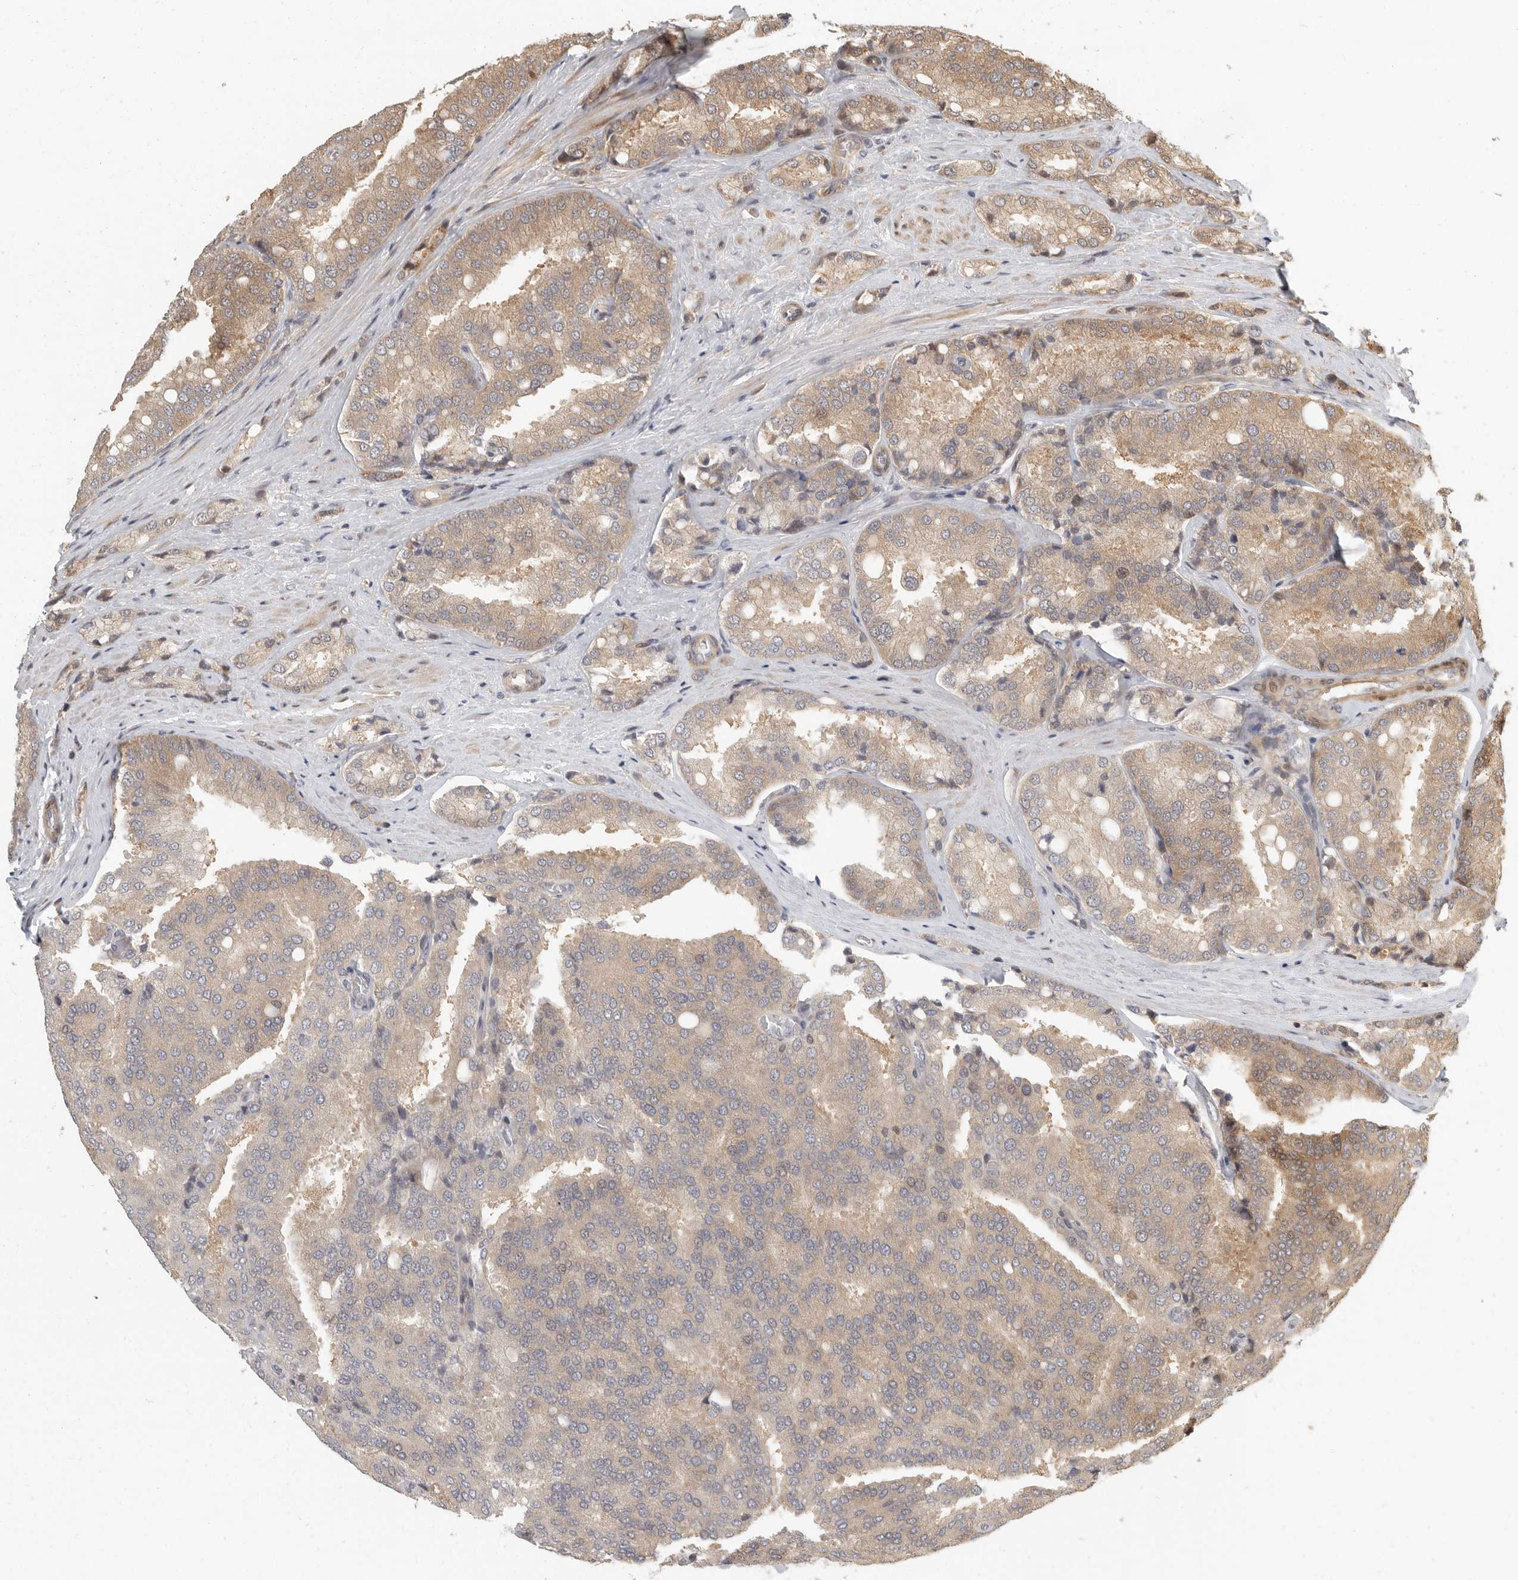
{"staining": {"intensity": "weak", "quantity": ">75%", "location": "cytoplasmic/membranous"}, "tissue": "prostate cancer", "cell_type": "Tumor cells", "image_type": "cancer", "snomed": [{"axis": "morphology", "description": "Adenocarcinoma, High grade"}, {"axis": "topography", "description": "Prostate"}], "caption": "An immunohistochemistry (IHC) photomicrograph of tumor tissue is shown. Protein staining in brown shows weak cytoplasmic/membranous positivity in prostate high-grade adenocarcinoma within tumor cells.", "gene": "SWT1", "patient": {"sex": "male", "age": 50}}